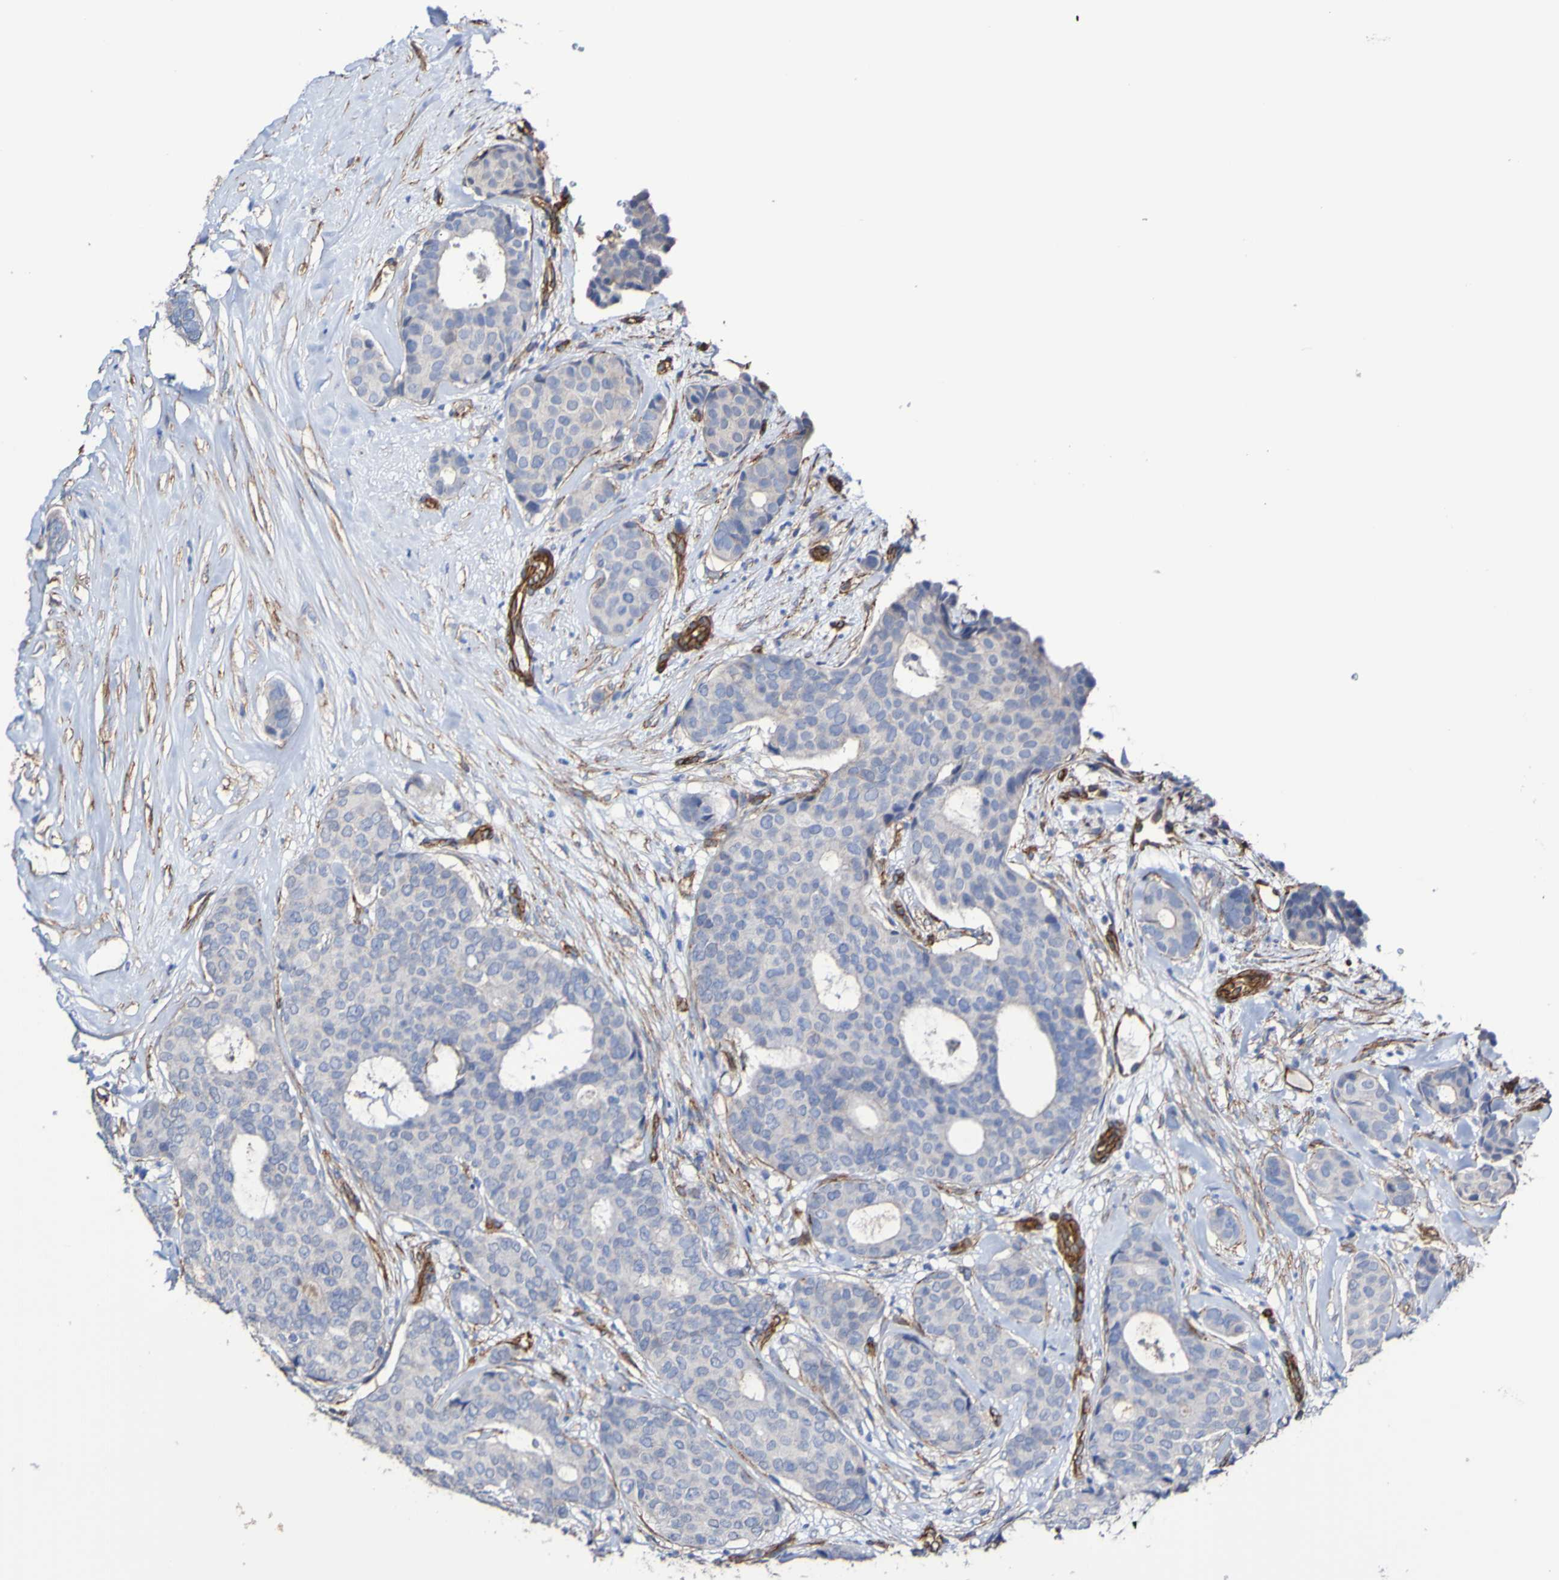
{"staining": {"intensity": "negative", "quantity": "none", "location": "none"}, "tissue": "breast cancer", "cell_type": "Tumor cells", "image_type": "cancer", "snomed": [{"axis": "morphology", "description": "Duct carcinoma"}, {"axis": "topography", "description": "Breast"}], "caption": "There is no significant staining in tumor cells of intraductal carcinoma (breast).", "gene": "ELMOD3", "patient": {"sex": "female", "age": 75}}